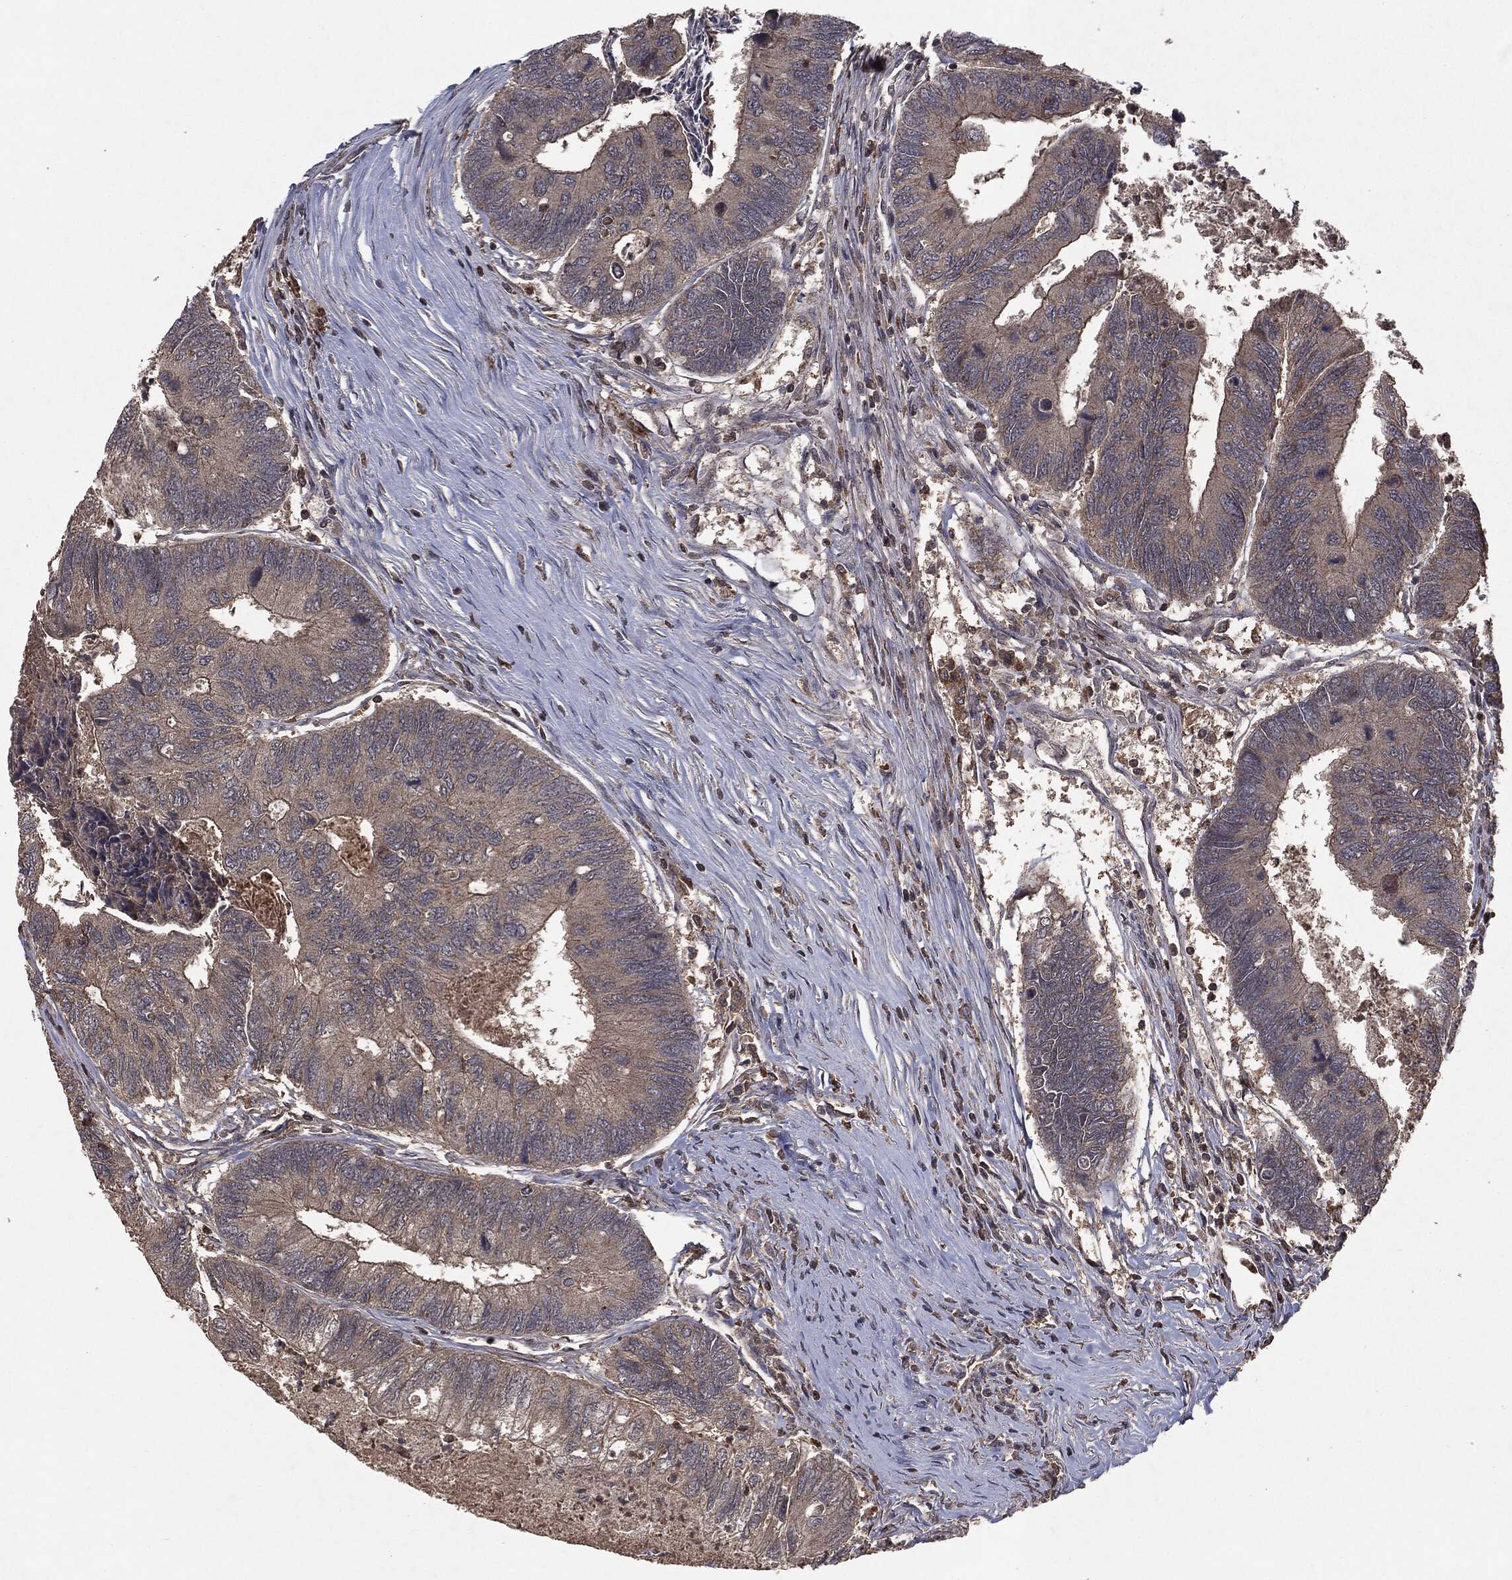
{"staining": {"intensity": "negative", "quantity": "none", "location": "none"}, "tissue": "colorectal cancer", "cell_type": "Tumor cells", "image_type": "cancer", "snomed": [{"axis": "morphology", "description": "Adenocarcinoma, NOS"}, {"axis": "topography", "description": "Colon"}], "caption": "This is an IHC micrograph of adenocarcinoma (colorectal). There is no expression in tumor cells.", "gene": "MTOR", "patient": {"sex": "female", "age": 67}}